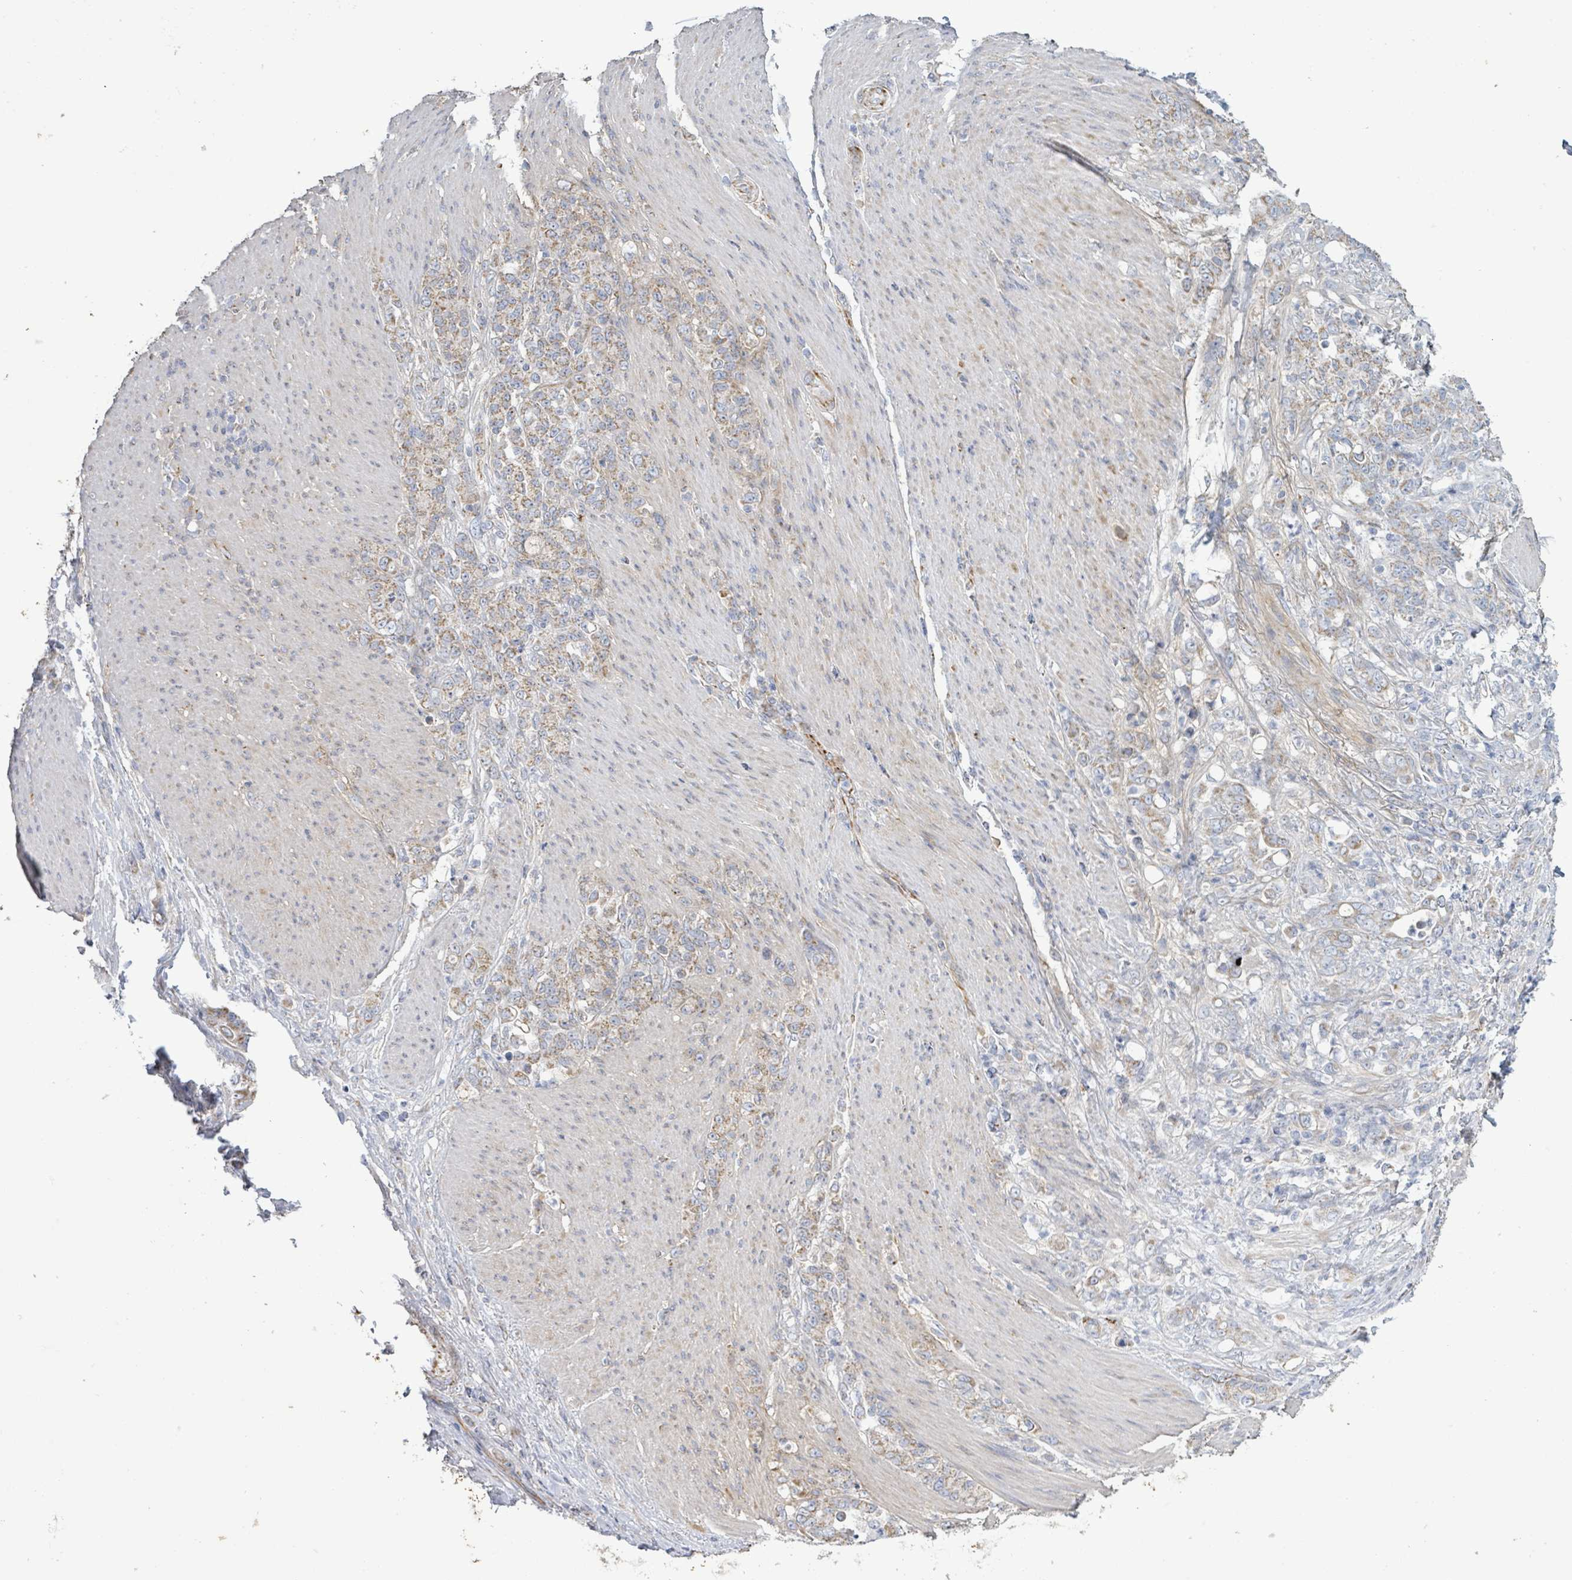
{"staining": {"intensity": "weak", "quantity": ">75%", "location": "cytoplasmic/membranous"}, "tissue": "stomach cancer", "cell_type": "Tumor cells", "image_type": "cancer", "snomed": [{"axis": "morphology", "description": "Adenocarcinoma, NOS"}, {"axis": "topography", "description": "Stomach"}], "caption": "Protein staining of stomach adenocarcinoma tissue displays weak cytoplasmic/membranous expression in about >75% of tumor cells.", "gene": "ALG12", "patient": {"sex": "female", "age": 79}}